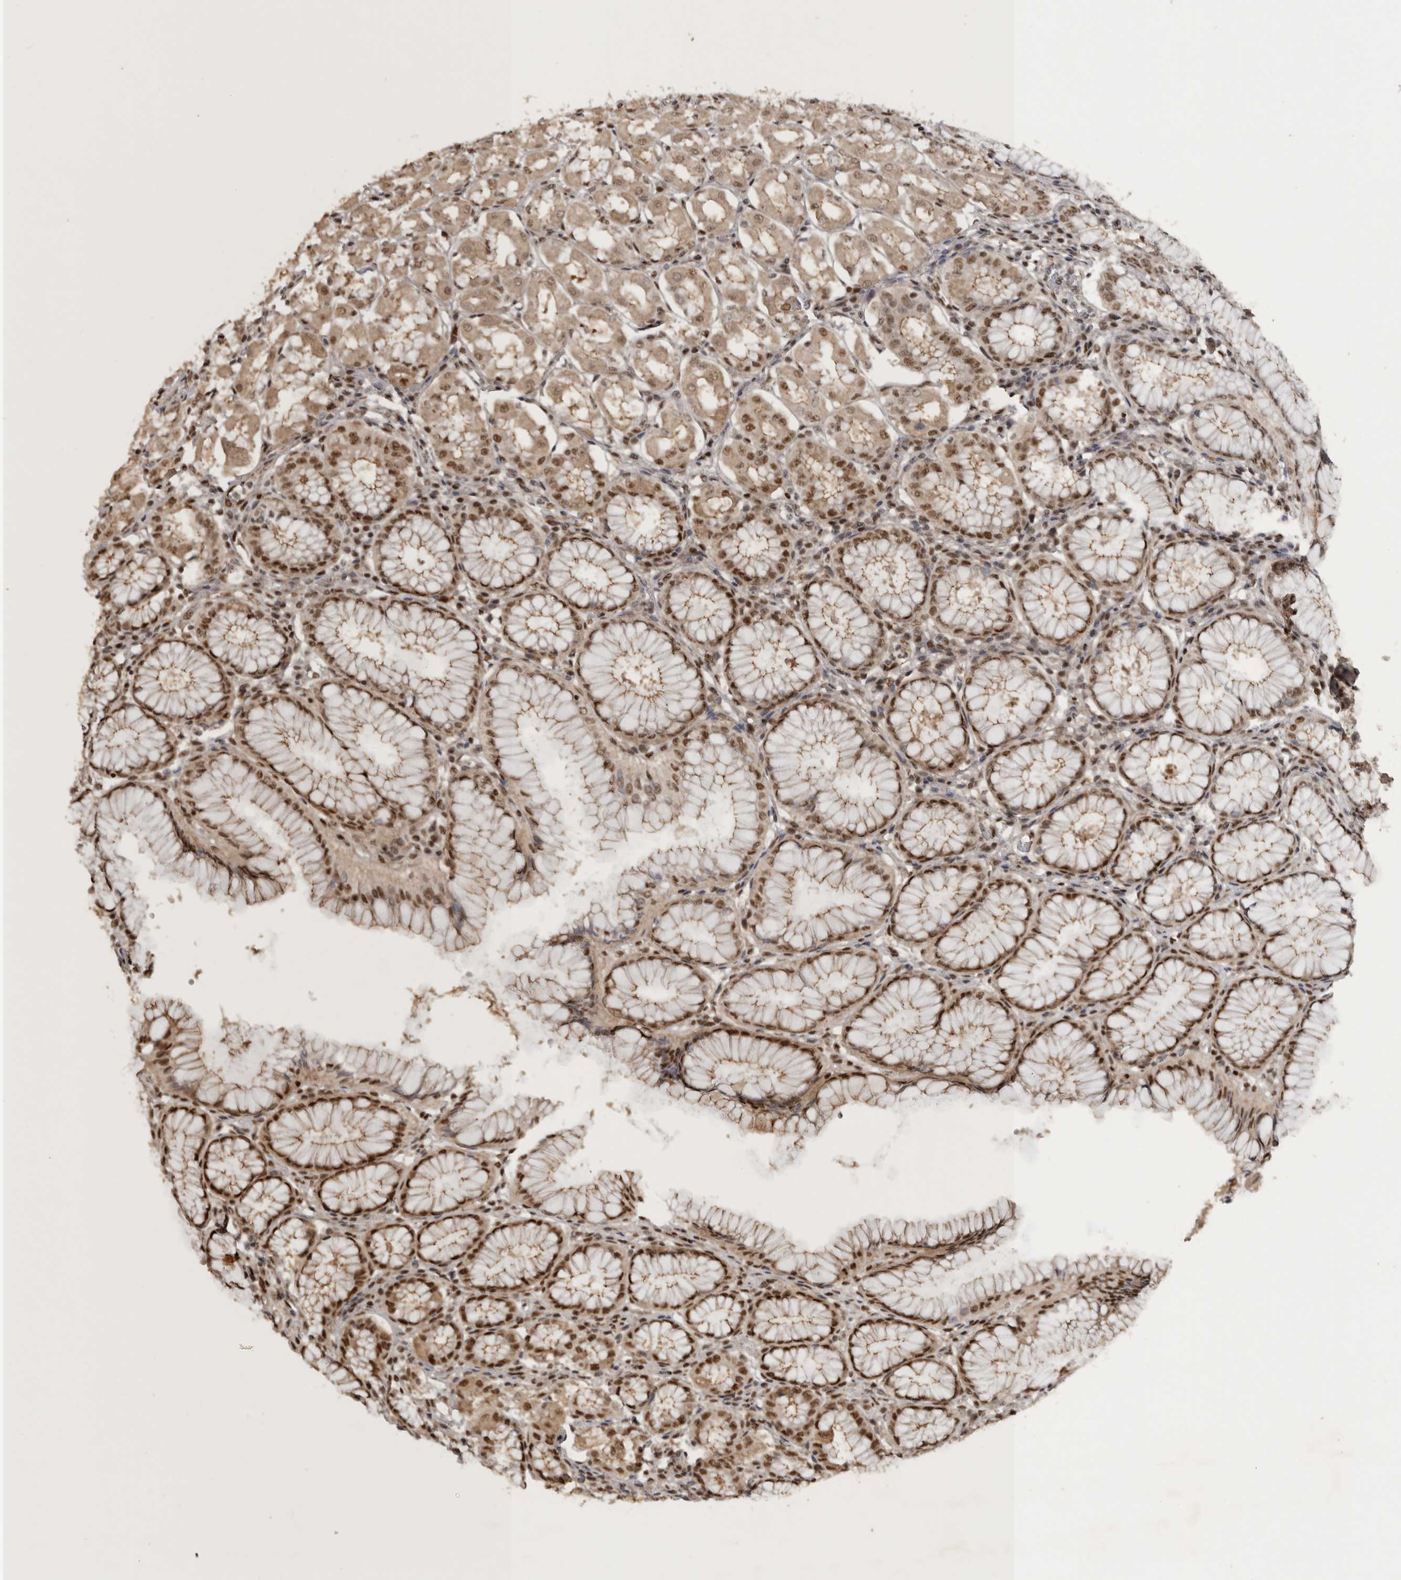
{"staining": {"intensity": "strong", "quantity": "25%-75%", "location": "cytoplasmic/membranous,nuclear"}, "tissue": "stomach", "cell_type": "Glandular cells", "image_type": "normal", "snomed": [{"axis": "morphology", "description": "Normal tissue, NOS"}, {"axis": "topography", "description": "Stomach, lower"}], "caption": "The micrograph demonstrates staining of normal stomach, revealing strong cytoplasmic/membranous,nuclear protein positivity (brown color) within glandular cells.", "gene": "CBLL1", "patient": {"sex": "female", "age": 56}}